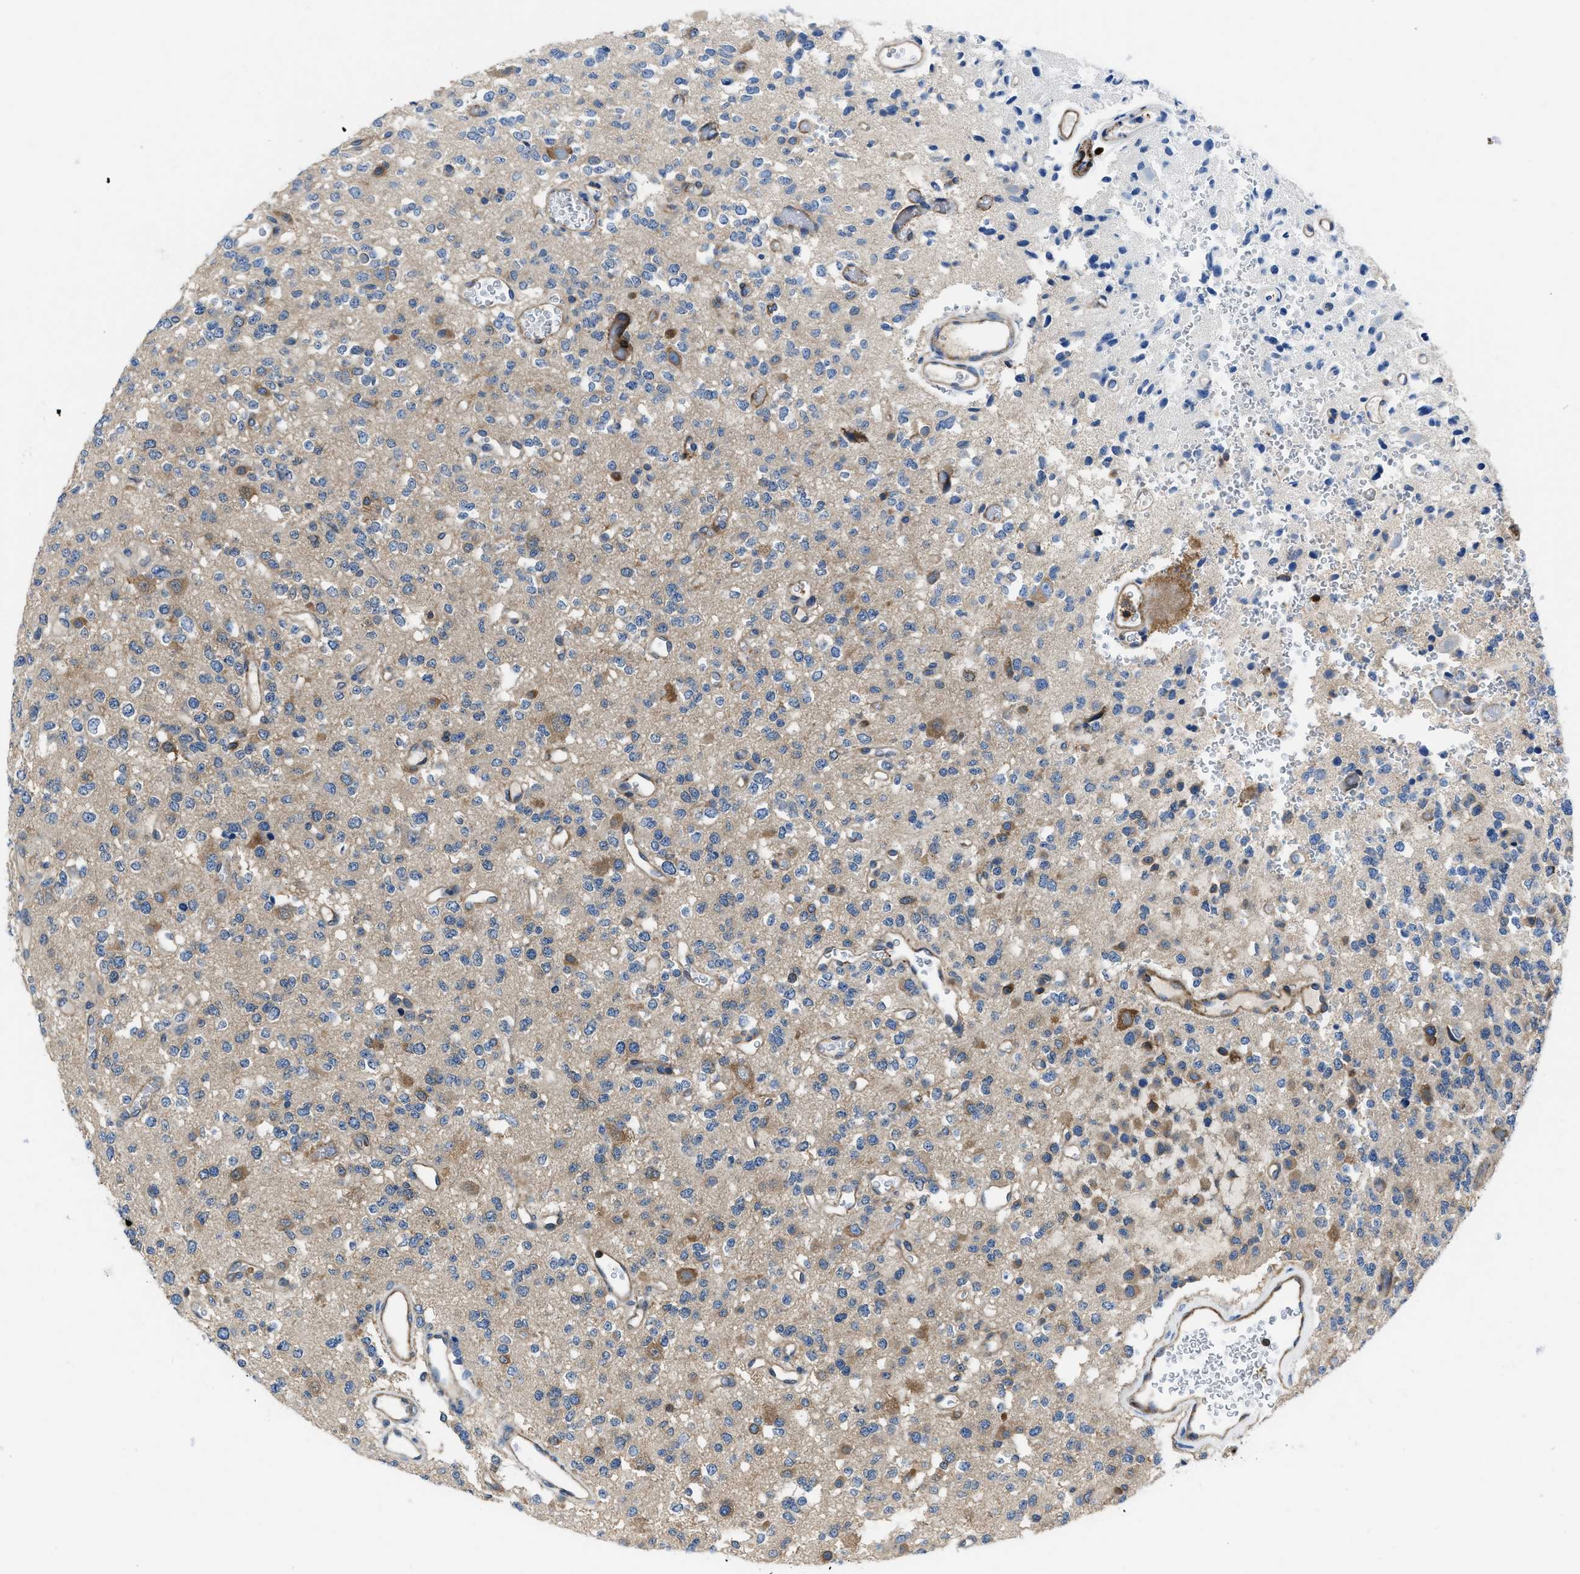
{"staining": {"intensity": "moderate", "quantity": "25%-75%", "location": "cytoplasmic/membranous"}, "tissue": "glioma", "cell_type": "Tumor cells", "image_type": "cancer", "snomed": [{"axis": "morphology", "description": "Glioma, malignant, Low grade"}, {"axis": "topography", "description": "Brain"}], "caption": "Immunohistochemical staining of low-grade glioma (malignant) demonstrates medium levels of moderate cytoplasmic/membranous positivity in approximately 25%-75% of tumor cells. The protein of interest is stained brown, and the nuclei are stained in blue (DAB IHC with brightfield microscopy, high magnification).", "gene": "YARS1", "patient": {"sex": "male", "age": 38}}